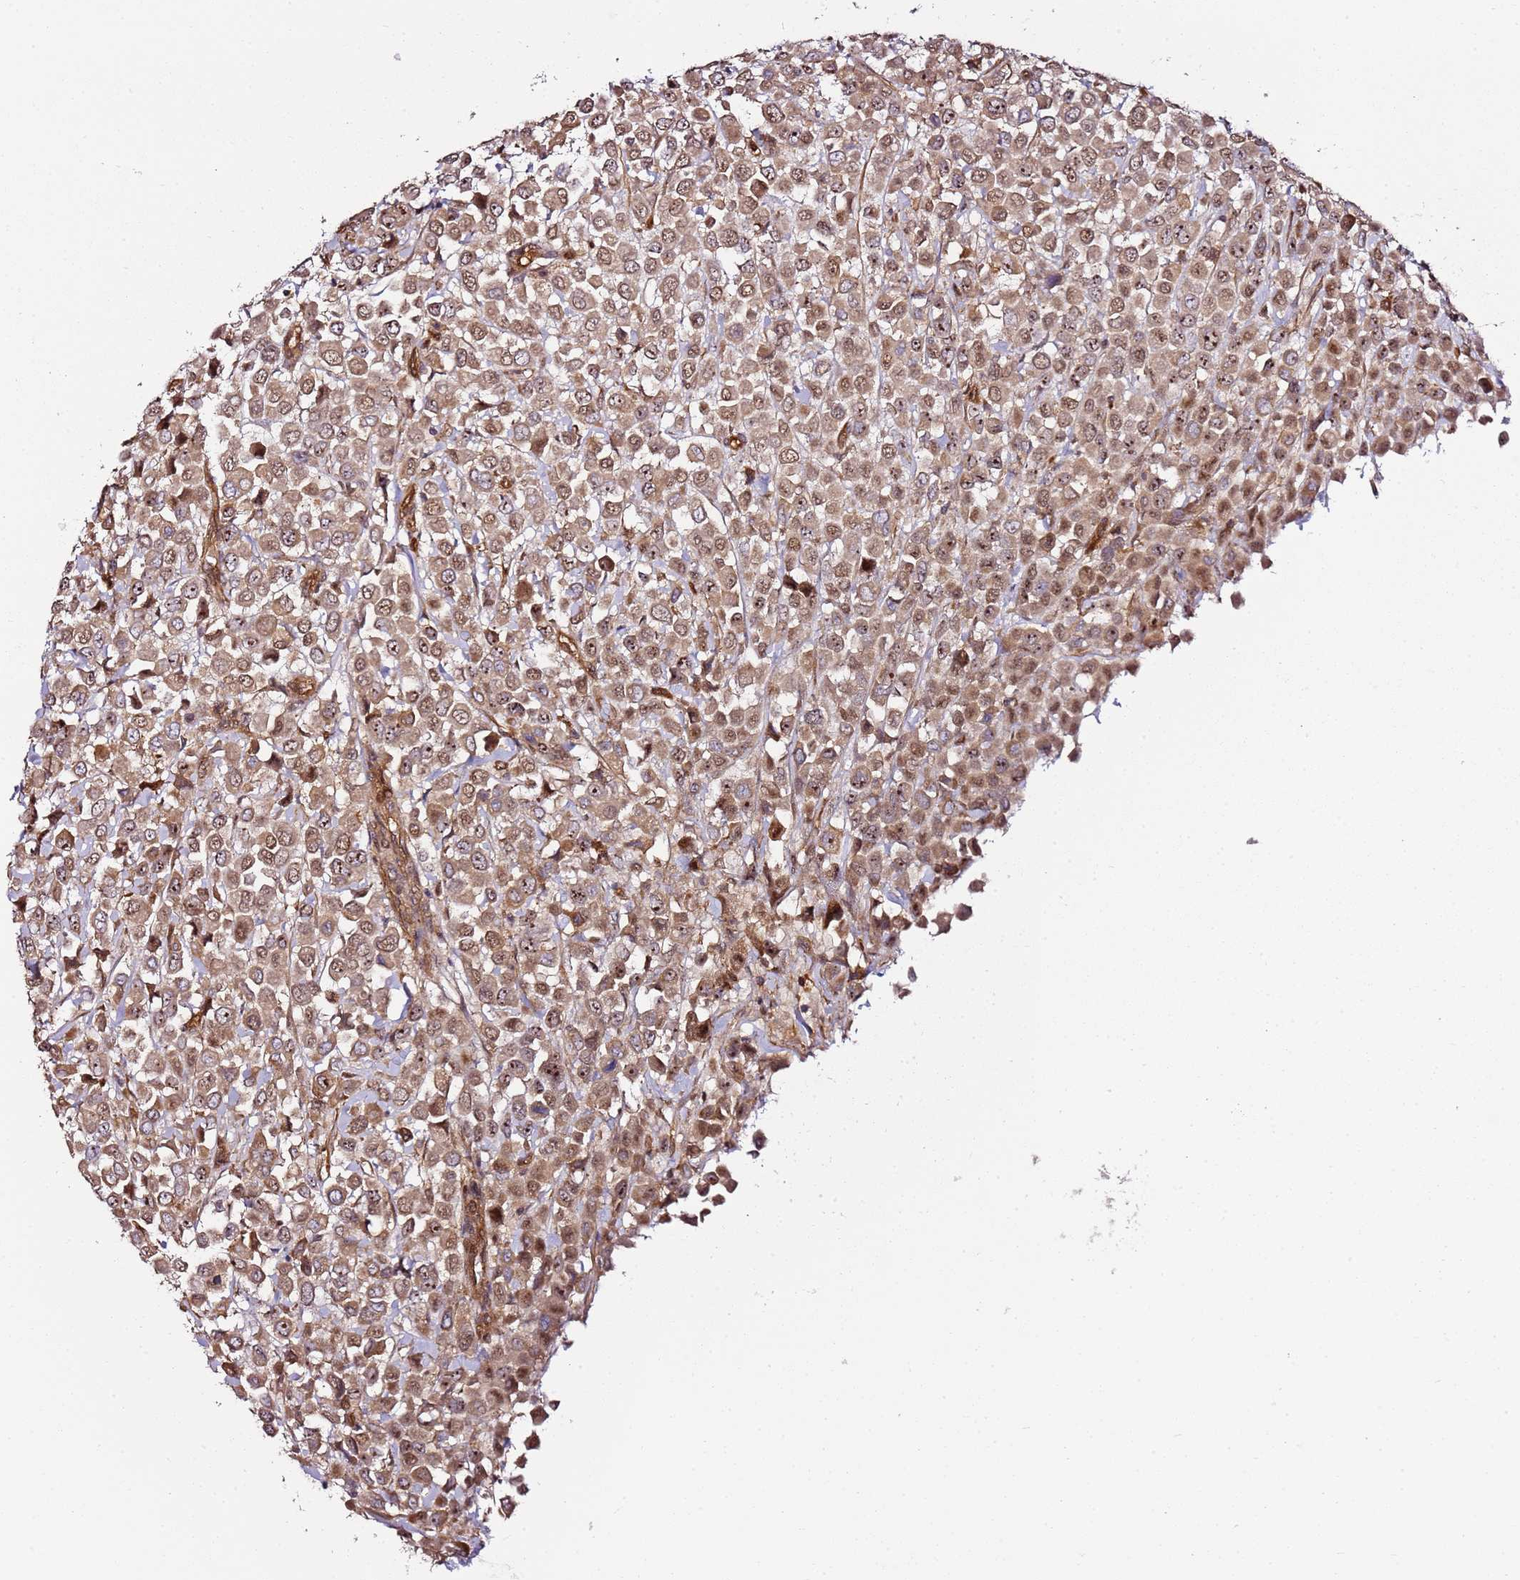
{"staining": {"intensity": "moderate", "quantity": ">75%", "location": "cytoplasmic/membranous,nuclear"}, "tissue": "breast cancer", "cell_type": "Tumor cells", "image_type": "cancer", "snomed": [{"axis": "morphology", "description": "Duct carcinoma"}, {"axis": "topography", "description": "Breast"}], "caption": "Protein staining of breast cancer tissue displays moderate cytoplasmic/membranous and nuclear positivity in about >75% of tumor cells.", "gene": "CCNYL1", "patient": {"sex": "female", "age": 61}}